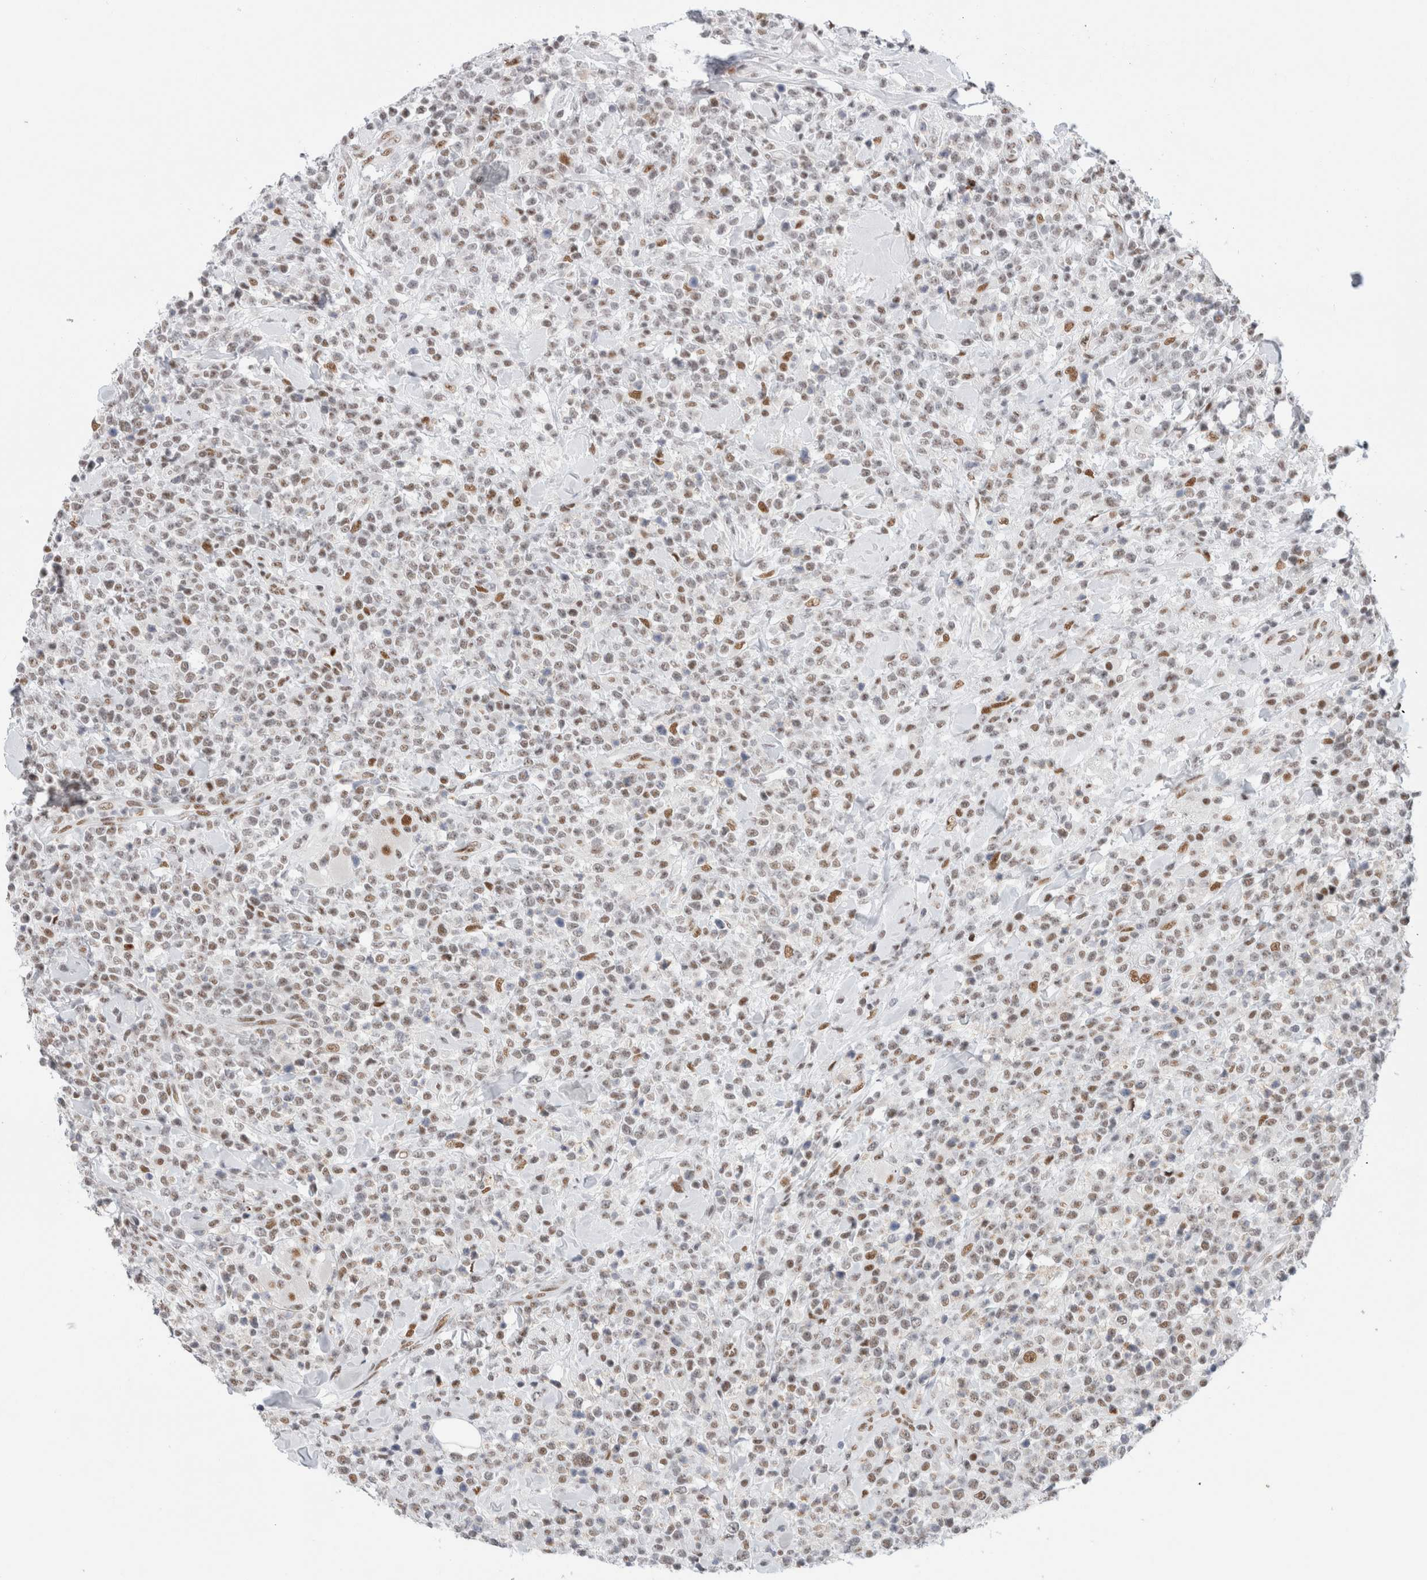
{"staining": {"intensity": "weak", "quantity": ">75%", "location": "nuclear"}, "tissue": "lymphoma", "cell_type": "Tumor cells", "image_type": "cancer", "snomed": [{"axis": "morphology", "description": "Malignant lymphoma, non-Hodgkin's type, High grade"}, {"axis": "topography", "description": "Colon"}], "caption": "Weak nuclear staining for a protein is present in about >75% of tumor cells of lymphoma using immunohistochemistry.", "gene": "COPS7A", "patient": {"sex": "female", "age": 53}}